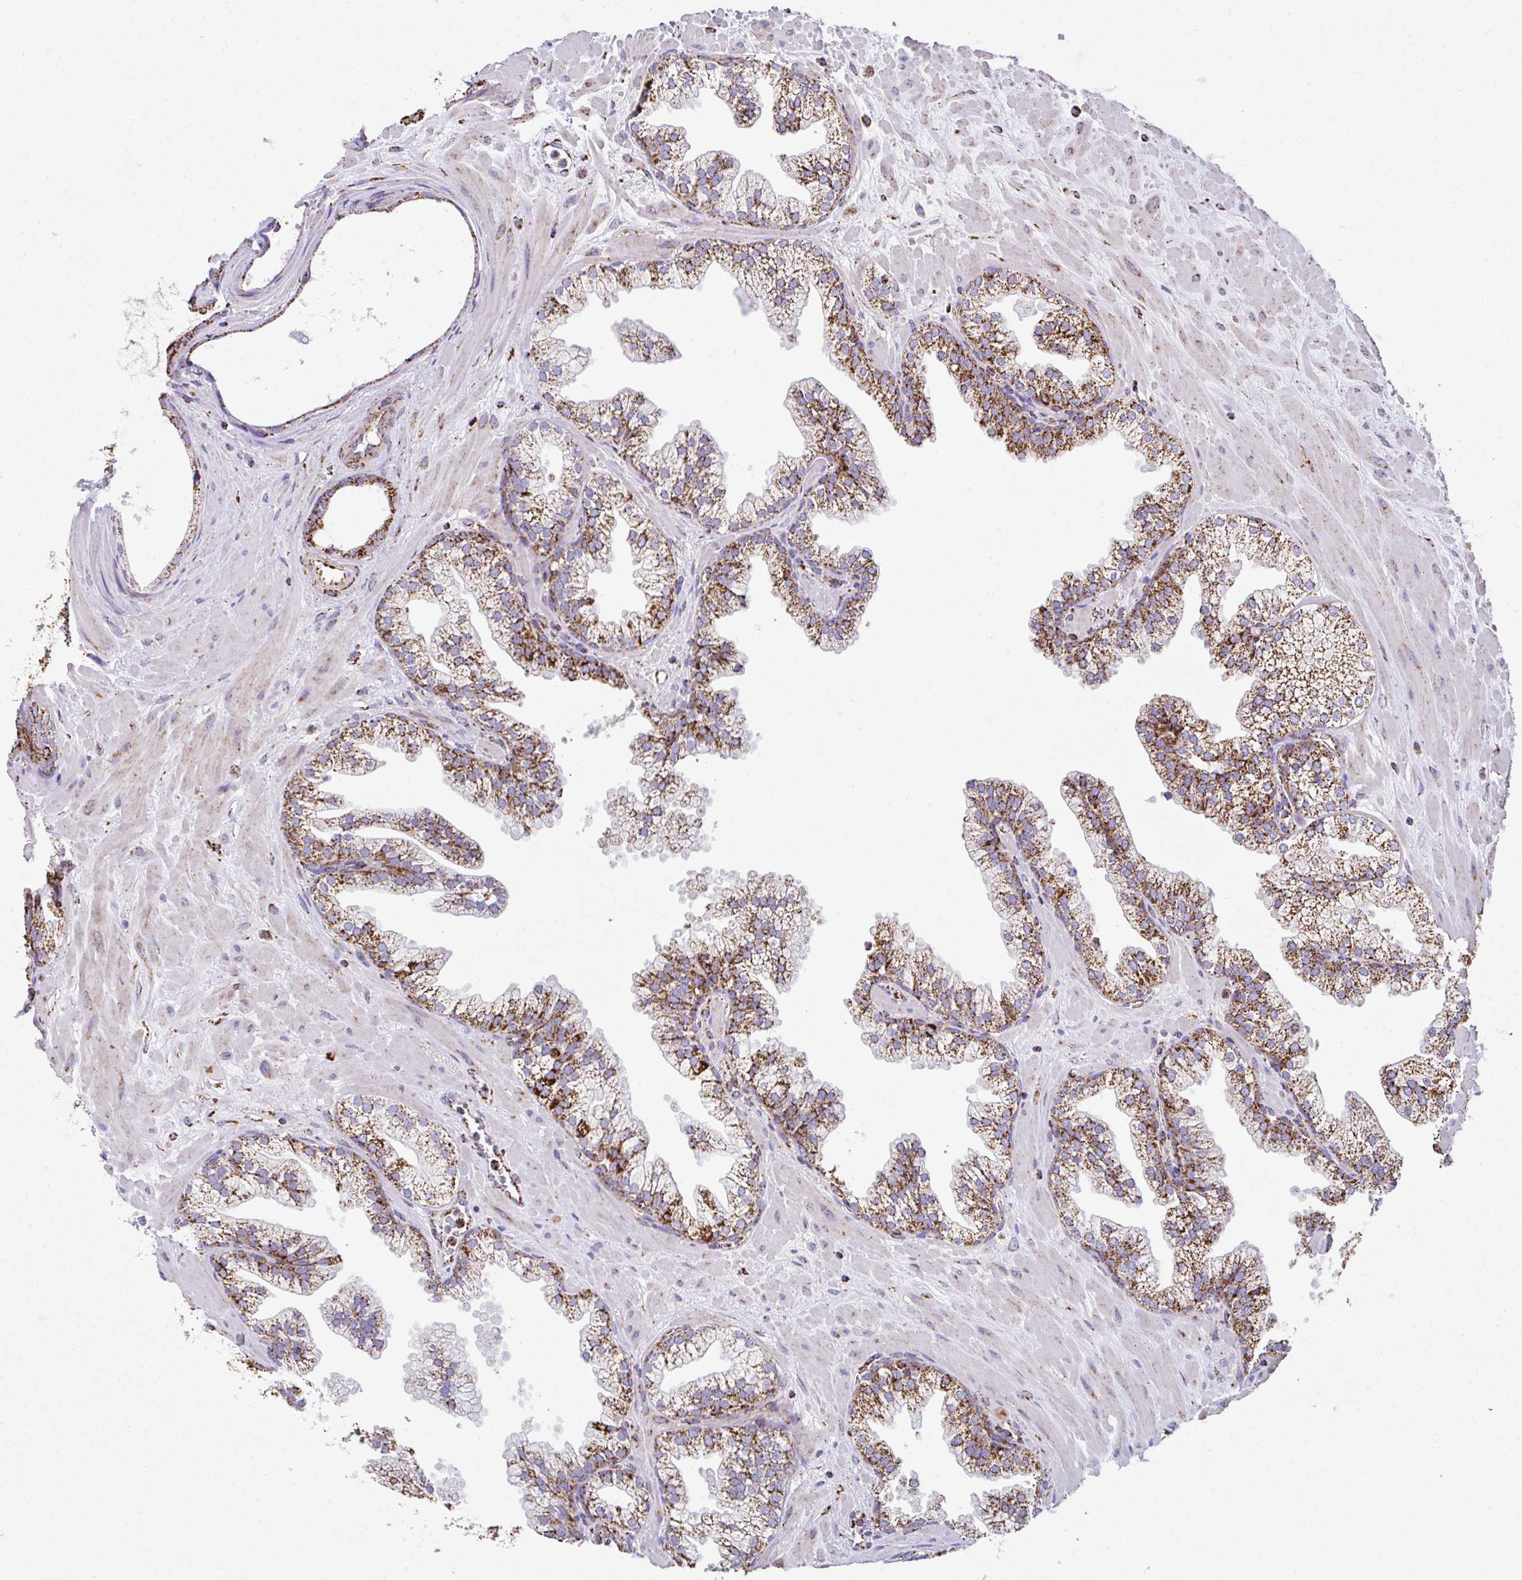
{"staining": {"intensity": "strong", "quantity": ">75%", "location": "cytoplasmic/membranous"}, "tissue": "prostate", "cell_type": "Glandular cells", "image_type": "normal", "snomed": [{"axis": "morphology", "description": "Normal tissue, NOS"}, {"axis": "topography", "description": "Prostate"}, {"axis": "topography", "description": "Peripheral nerve tissue"}], "caption": "Immunohistochemical staining of benign human prostate shows >75% levels of strong cytoplasmic/membranous protein positivity in approximately >75% of glandular cells. The staining was performed using DAB, with brown indicating positive protein expression. Nuclei are stained blue with hematoxylin.", "gene": "ANKRD33B", "patient": {"sex": "male", "age": 61}}